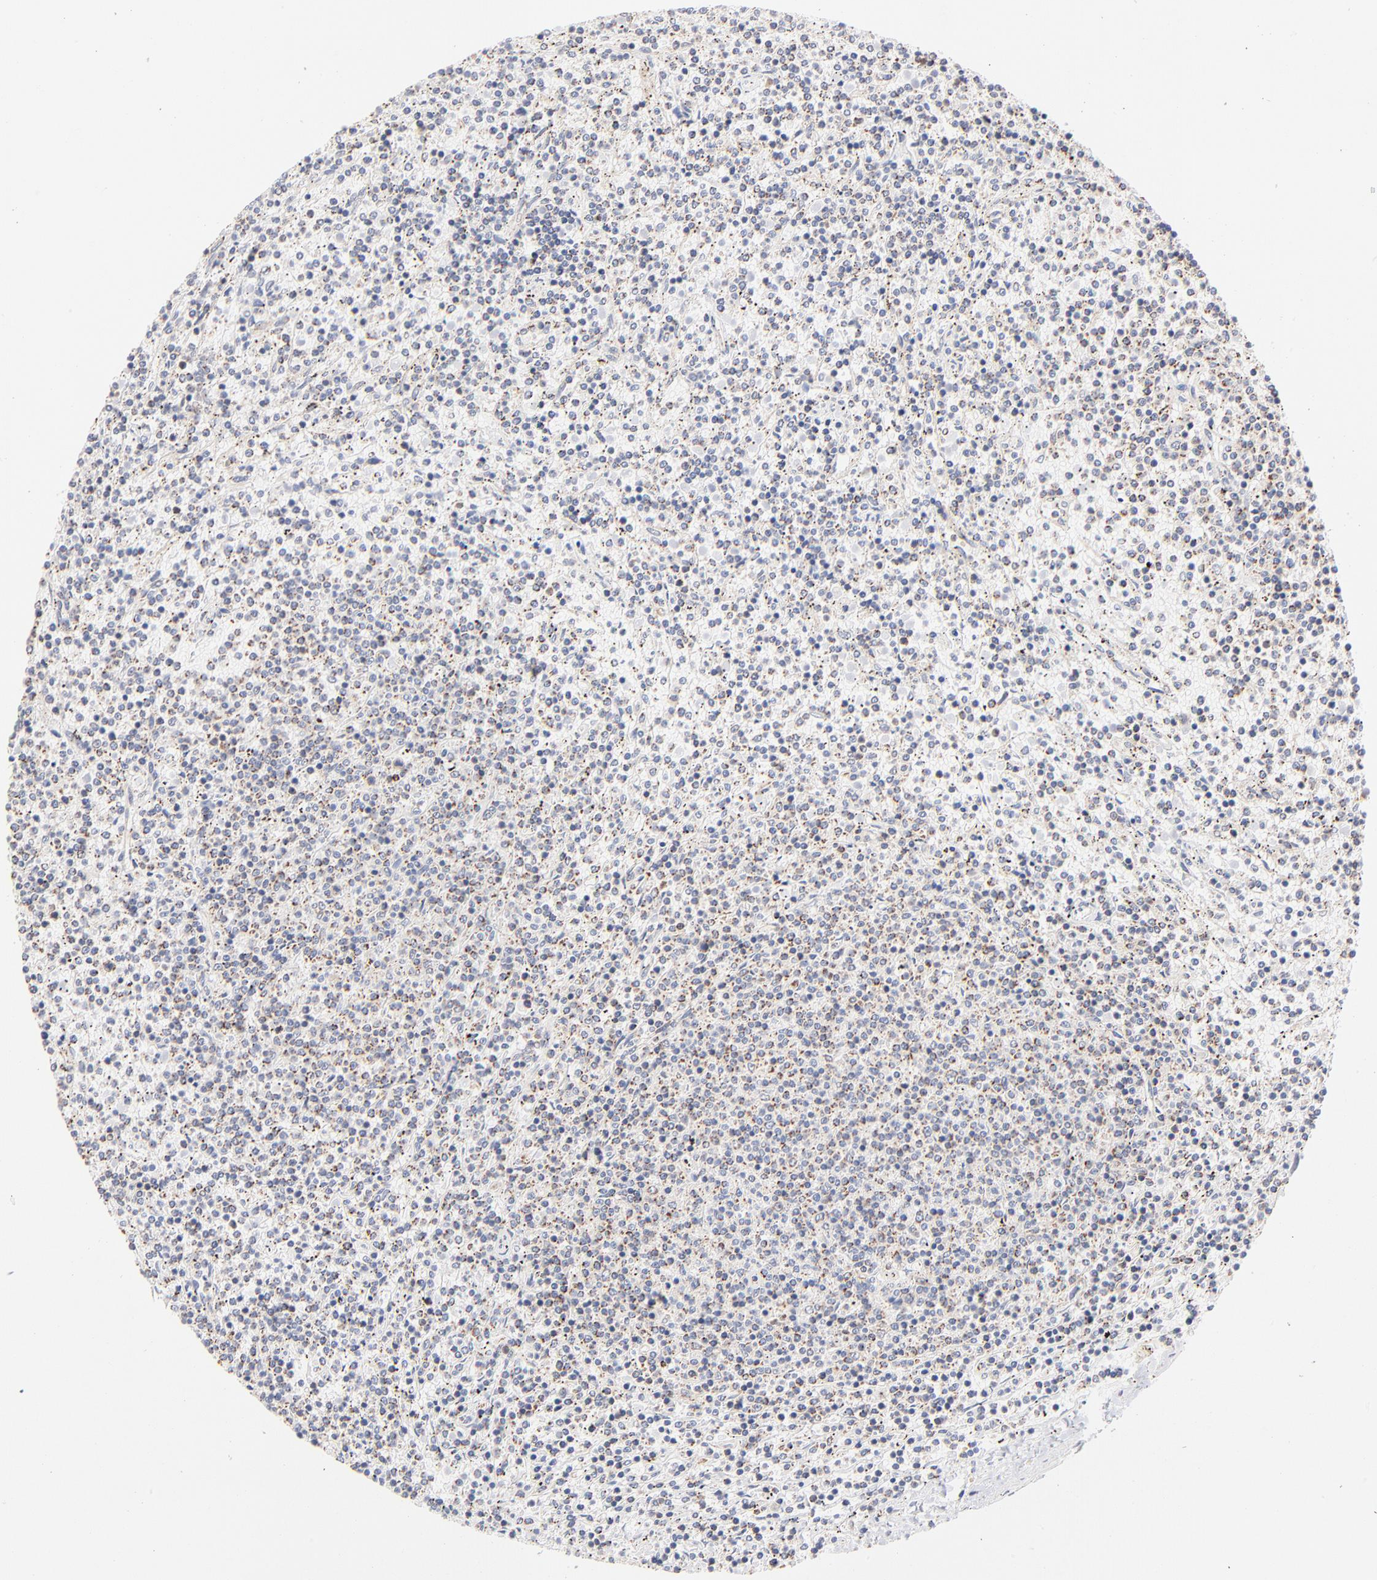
{"staining": {"intensity": "moderate", "quantity": "<25%", "location": "cytoplasmic/membranous"}, "tissue": "lymphoma", "cell_type": "Tumor cells", "image_type": "cancer", "snomed": [{"axis": "morphology", "description": "Malignant lymphoma, non-Hodgkin's type, Low grade"}, {"axis": "topography", "description": "Spleen"}], "caption": "Moderate cytoplasmic/membranous expression for a protein is present in about <25% of tumor cells of malignant lymphoma, non-Hodgkin's type (low-grade) using immunohistochemistry (IHC).", "gene": "MRPL58", "patient": {"sex": "female", "age": 50}}